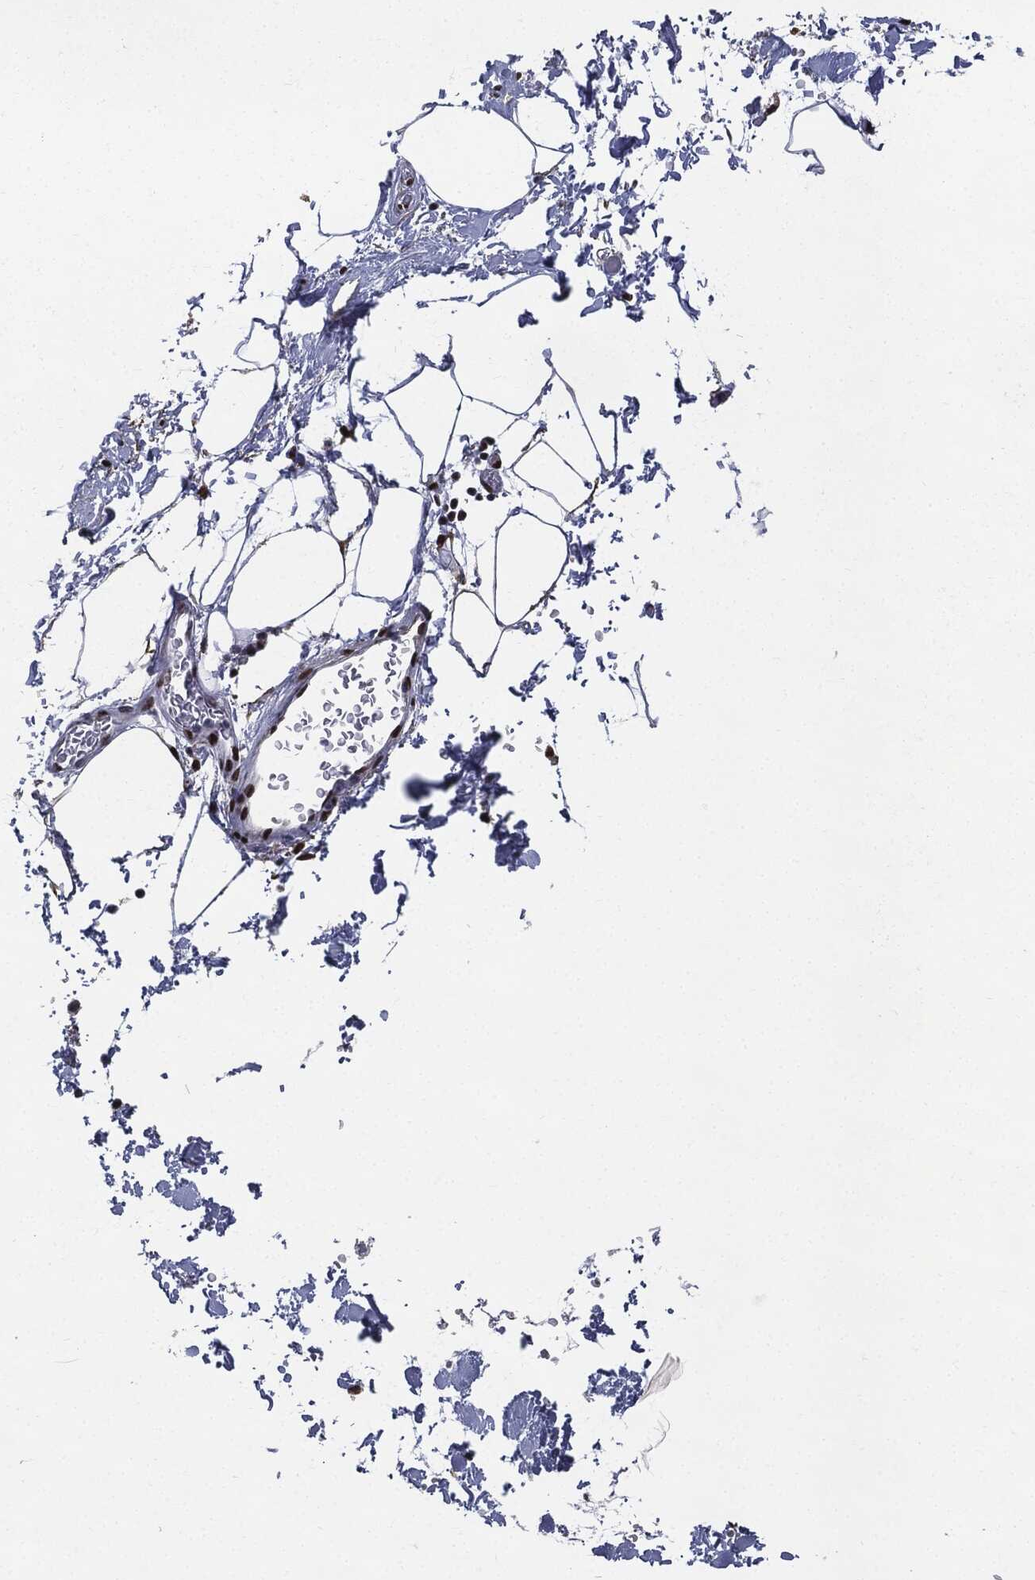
{"staining": {"intensity": "strong", "quantity": ">75%", "location": "nuclear"}, "tissue": "adipose tissue", "cell_type": "Adipocytes", "image_type": "normal", "snomed": [{"axis": "morphology", "description": "Normal tissue, NOS"}, {"axis": "topography", "description": "Soft tissue"}, {"axis": "topography", "description": "Adipose tissue"}, {"axis": "topography", "description": "Vascular tissue"}, {"axis": "topography", "description": "Peripheral nerve tissue"}], "caption": "IHC staining of benign adipose tissue, which reveals high levels of strong nuclear expression in about >75% of adipocytes indicating strong nuclear protein staining. The staining was performed using DAB (3,3'-diaminobenzidine) (brown) for protein detection and nuclei were counterstained in hematoxylin (blue).", "gene": "JUN", "patient": {"sex": "male", "age": 68}}